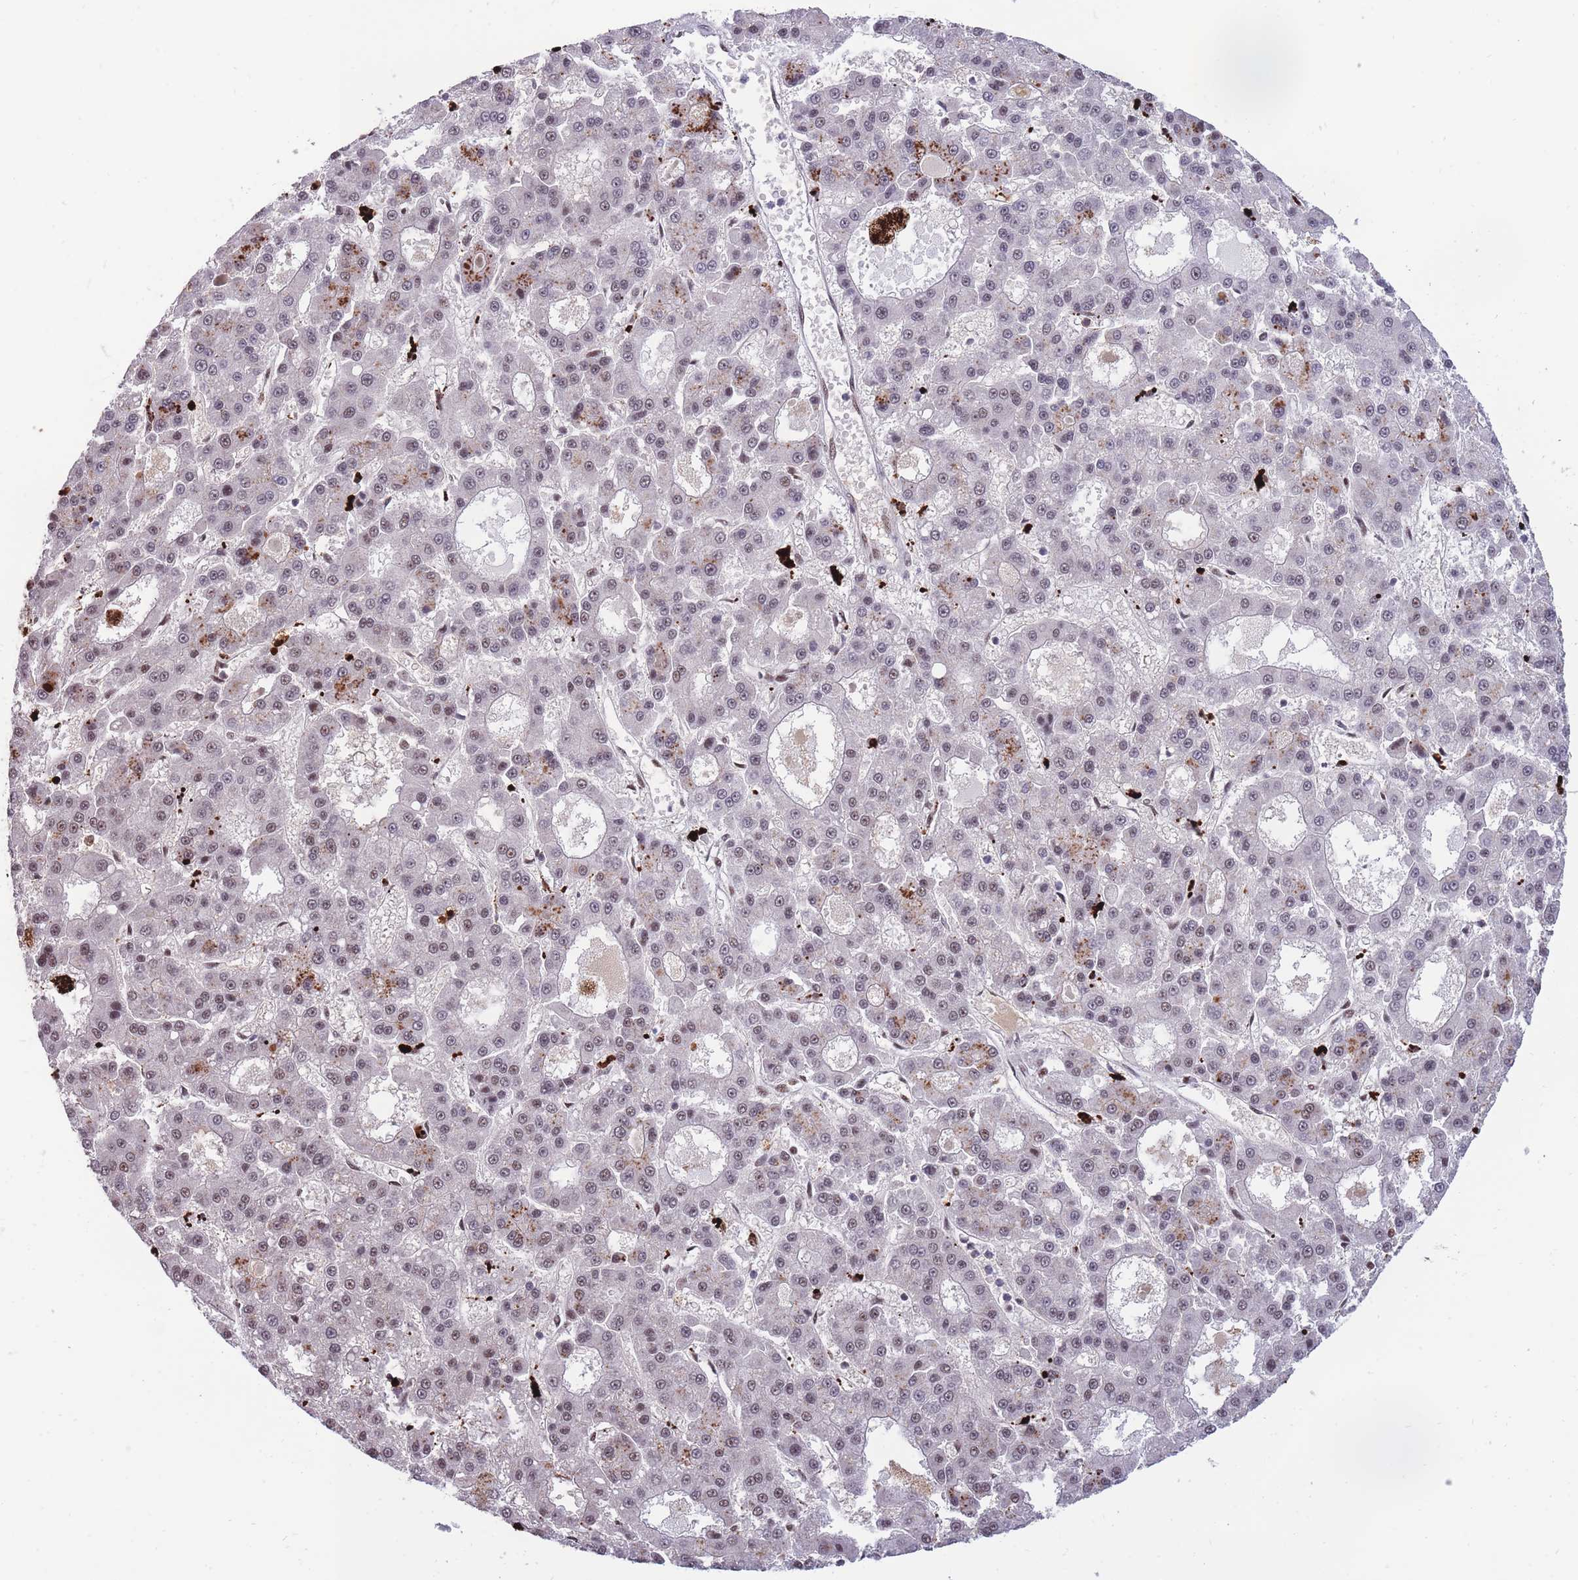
{"staining": {"intensity": "weak", "quantity": "25%-75%", "location": "nuclear"}, "tissue": "liver cancer", "cell_type": "Tumor cells", "image_type": "cancer", "snomed": [{"axis": "morphology", "description": "Carcinoma, Hepatocellular, NOS"}, {"axis": "topography", "description": "Liver"}], "caption": "A micrograph showing weak nuclear expression in about 25%-75% of tumor cells in hepatocellular carcinoma (liver), as visualized by brown immunohistochemical staining.", "gene": "PRPF19", "patient": {"sex": "male", "age": 70}}